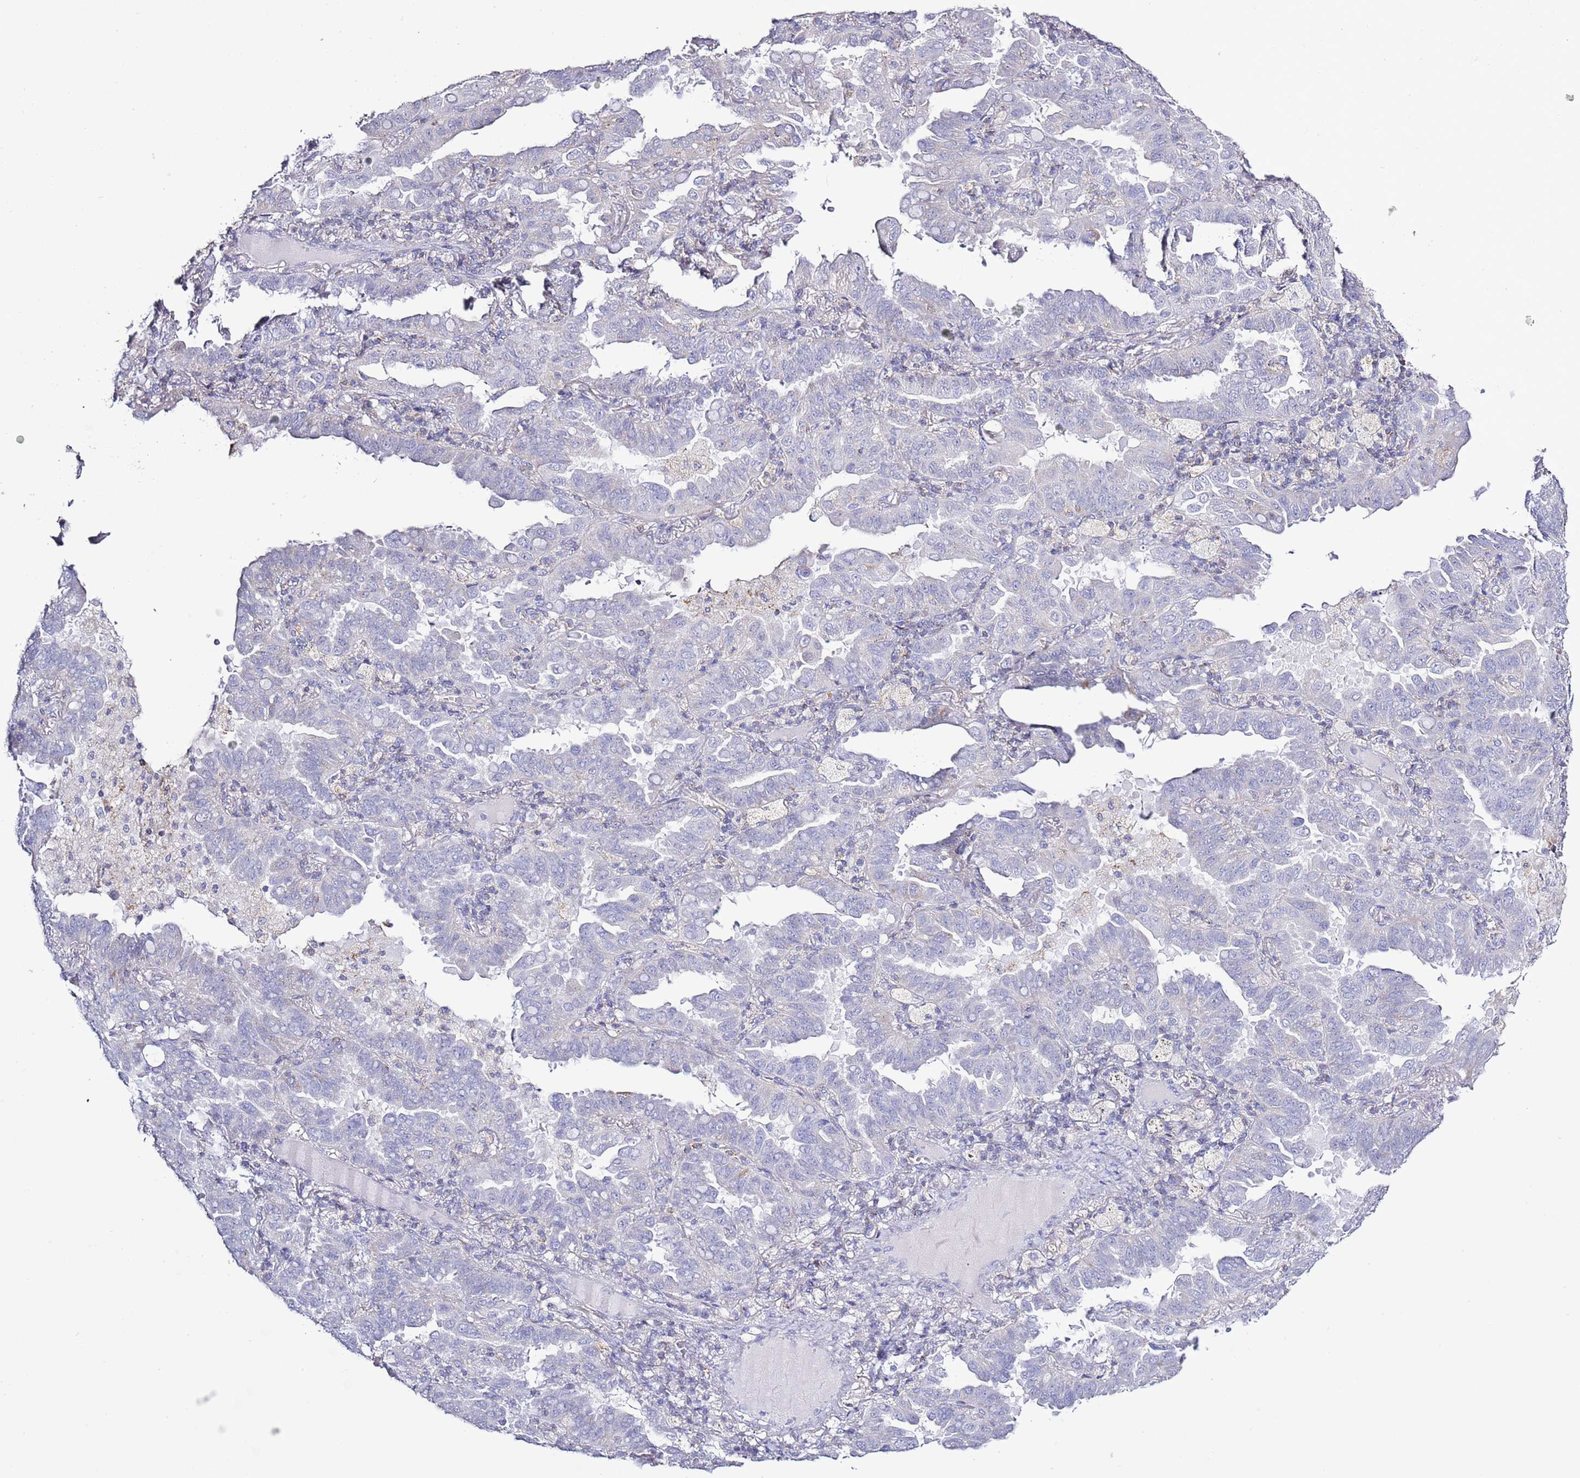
{"staining": {"intensity": "negative", "quantity": "none", "location": "none"}, "tissue": "lung cancer", "cell_type": "Tumor cells", "image_type": "cancer", "snomed": [{"axis": "morphology", "description": "Adenocarcinoma, NOS"}, {"axis": "topography", "description": "Lung"}], "caption": "A high-resolution micrograph shows immunohistochemistry (IHC) staining of lung adenocarcinoma, which shows no significant staining in tumor cells.", "gene": "SLC23A1", "patient": {"sex": "male", "age": 64}}